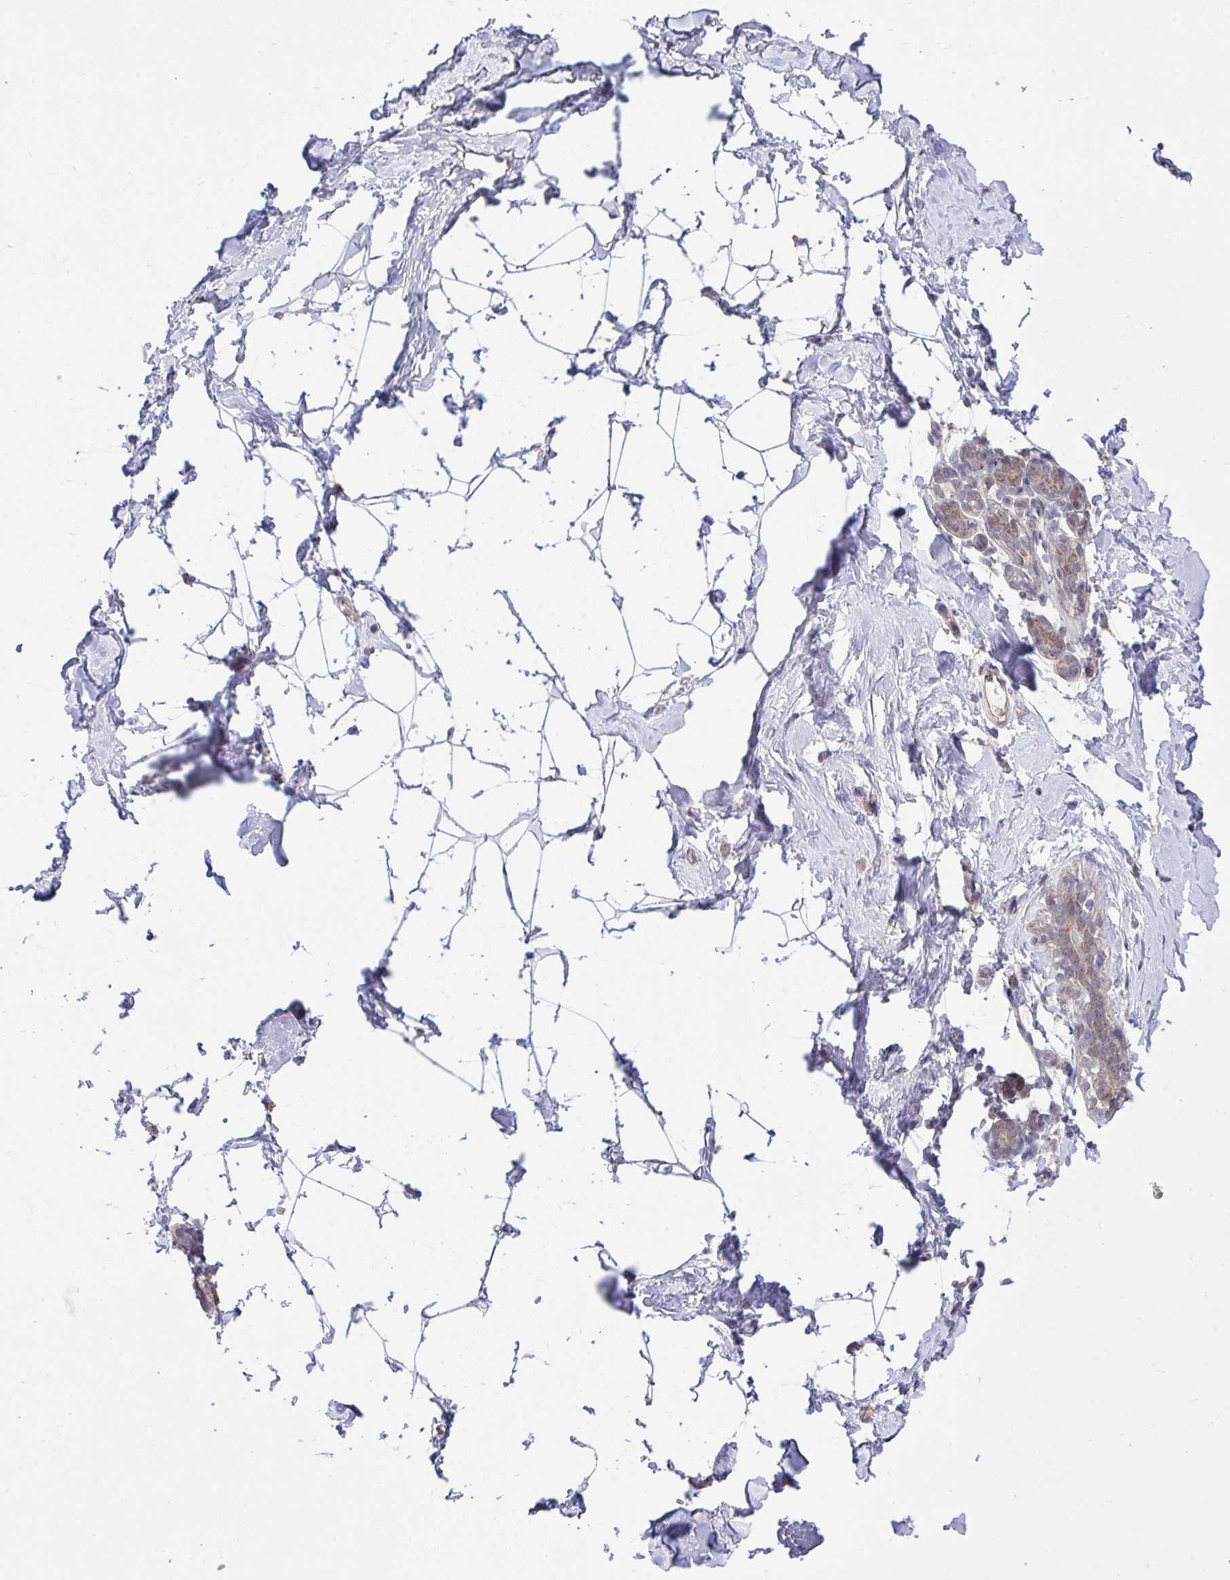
{"staining": {"intensity": "negative", "quantity": "none", "location": "none"}, "tissue": "breast", "cell_type": "Adipocytes", "image_type": "normal", "snomed": [{"axis": "morphology", "description": "Normal tissue, NOS"}, {"axis": "topography", "description": "Breast"}], "caption": "Immunohistochemistry (IHC) histopathology image of unremarkable breast: breast stained with DAB displays no significant protein expression in adipocytes.", "gene": "PPM1H", "patient": {"sex": "female", "age": 32}}